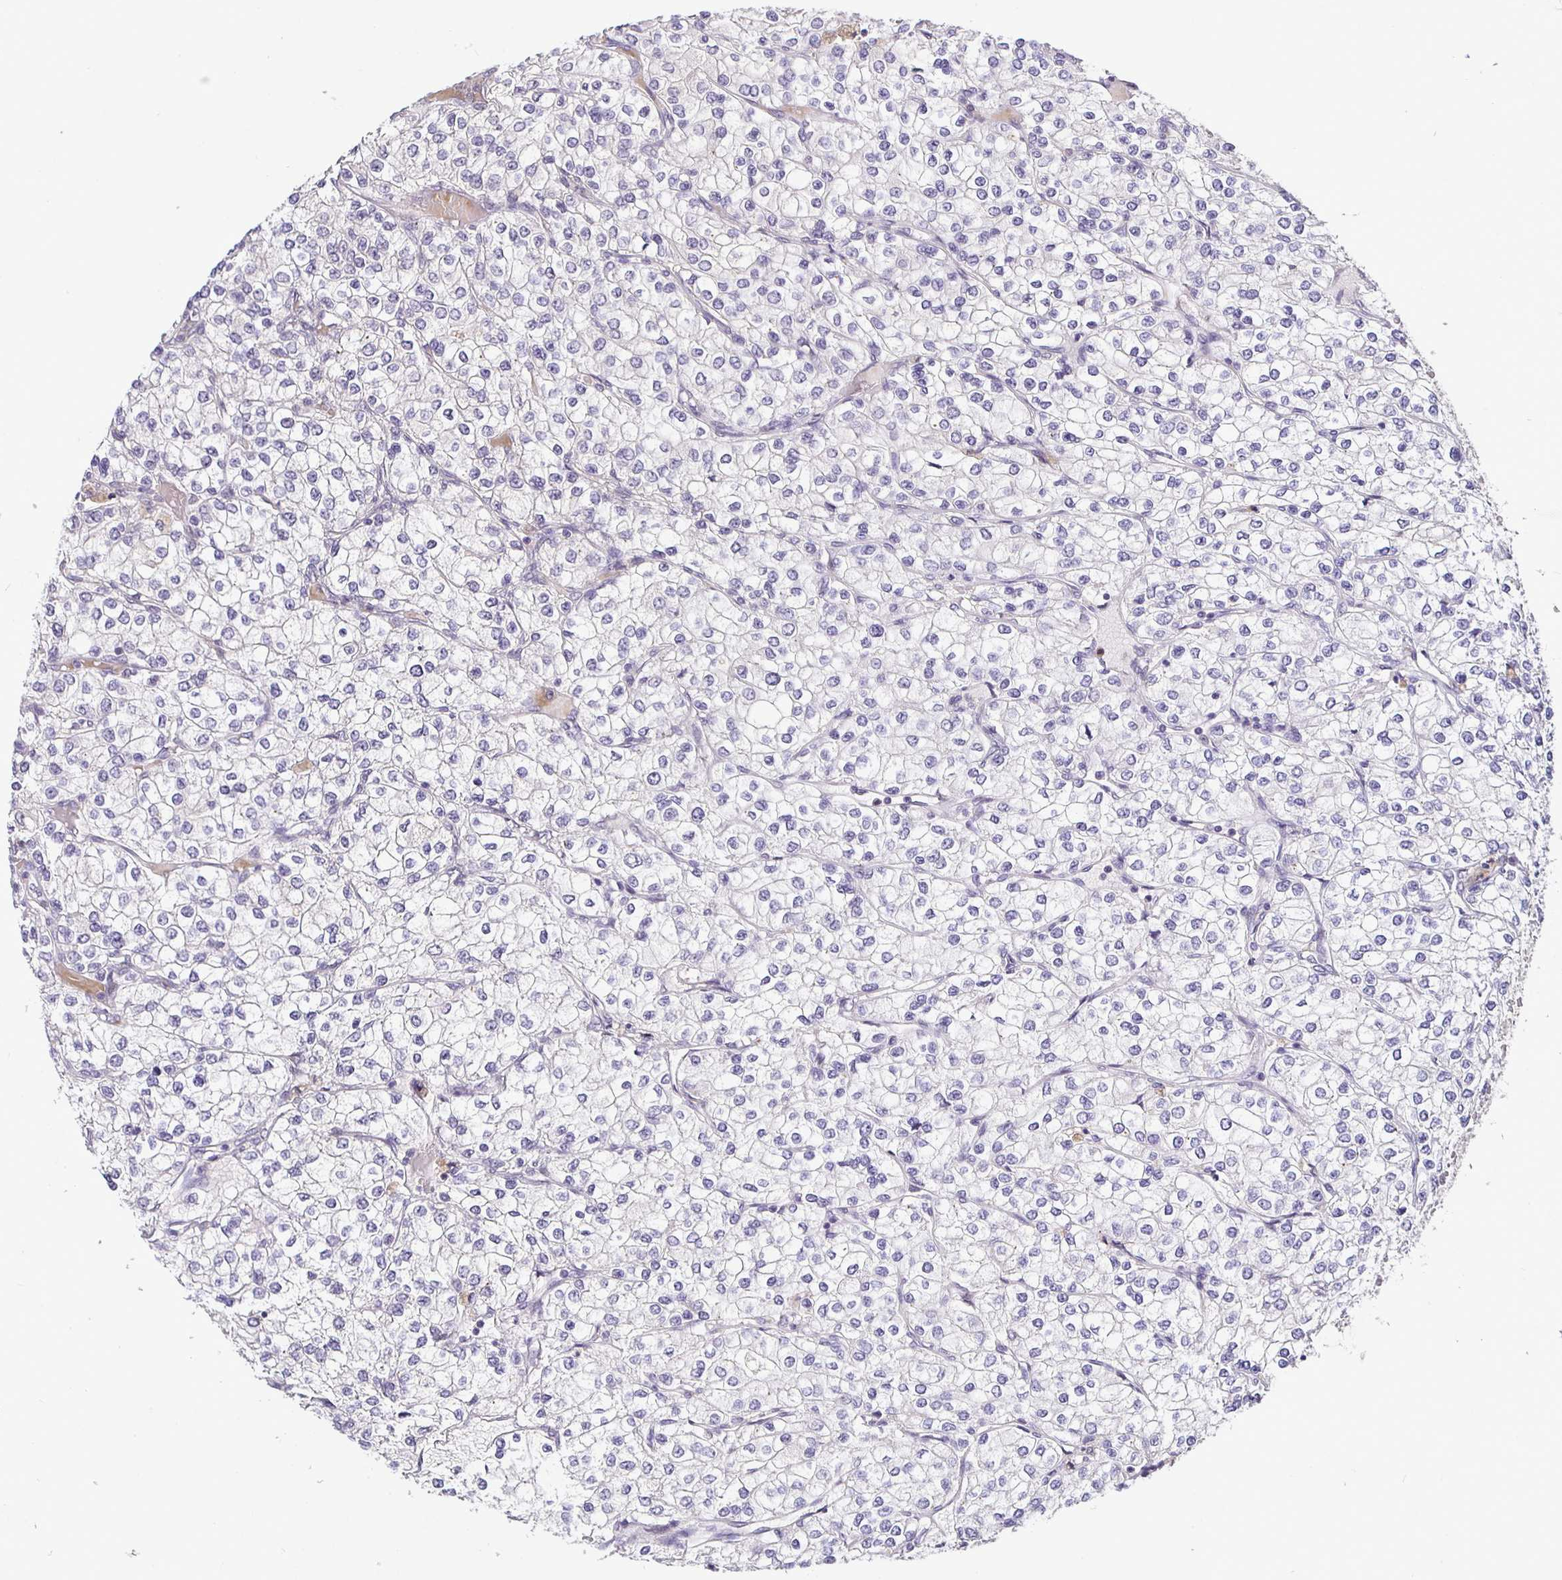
{"staining": {"intensity": "negative", "quantity": "none", "location": "none"}, "tissue": "renal cancer", "cell_type": "Tumor cells", "image_type": "cancer", "snomed": [{"axis": "morphology", "description": "Adenocarcinoma, NOS"}, {"axis": "topography", "description": "Kidney"}], "caption": "An image of human renal cancer is negative for staining in tumor cells.", "gene": "NUP188", "patient": {"sex": "male", "age": 80}}